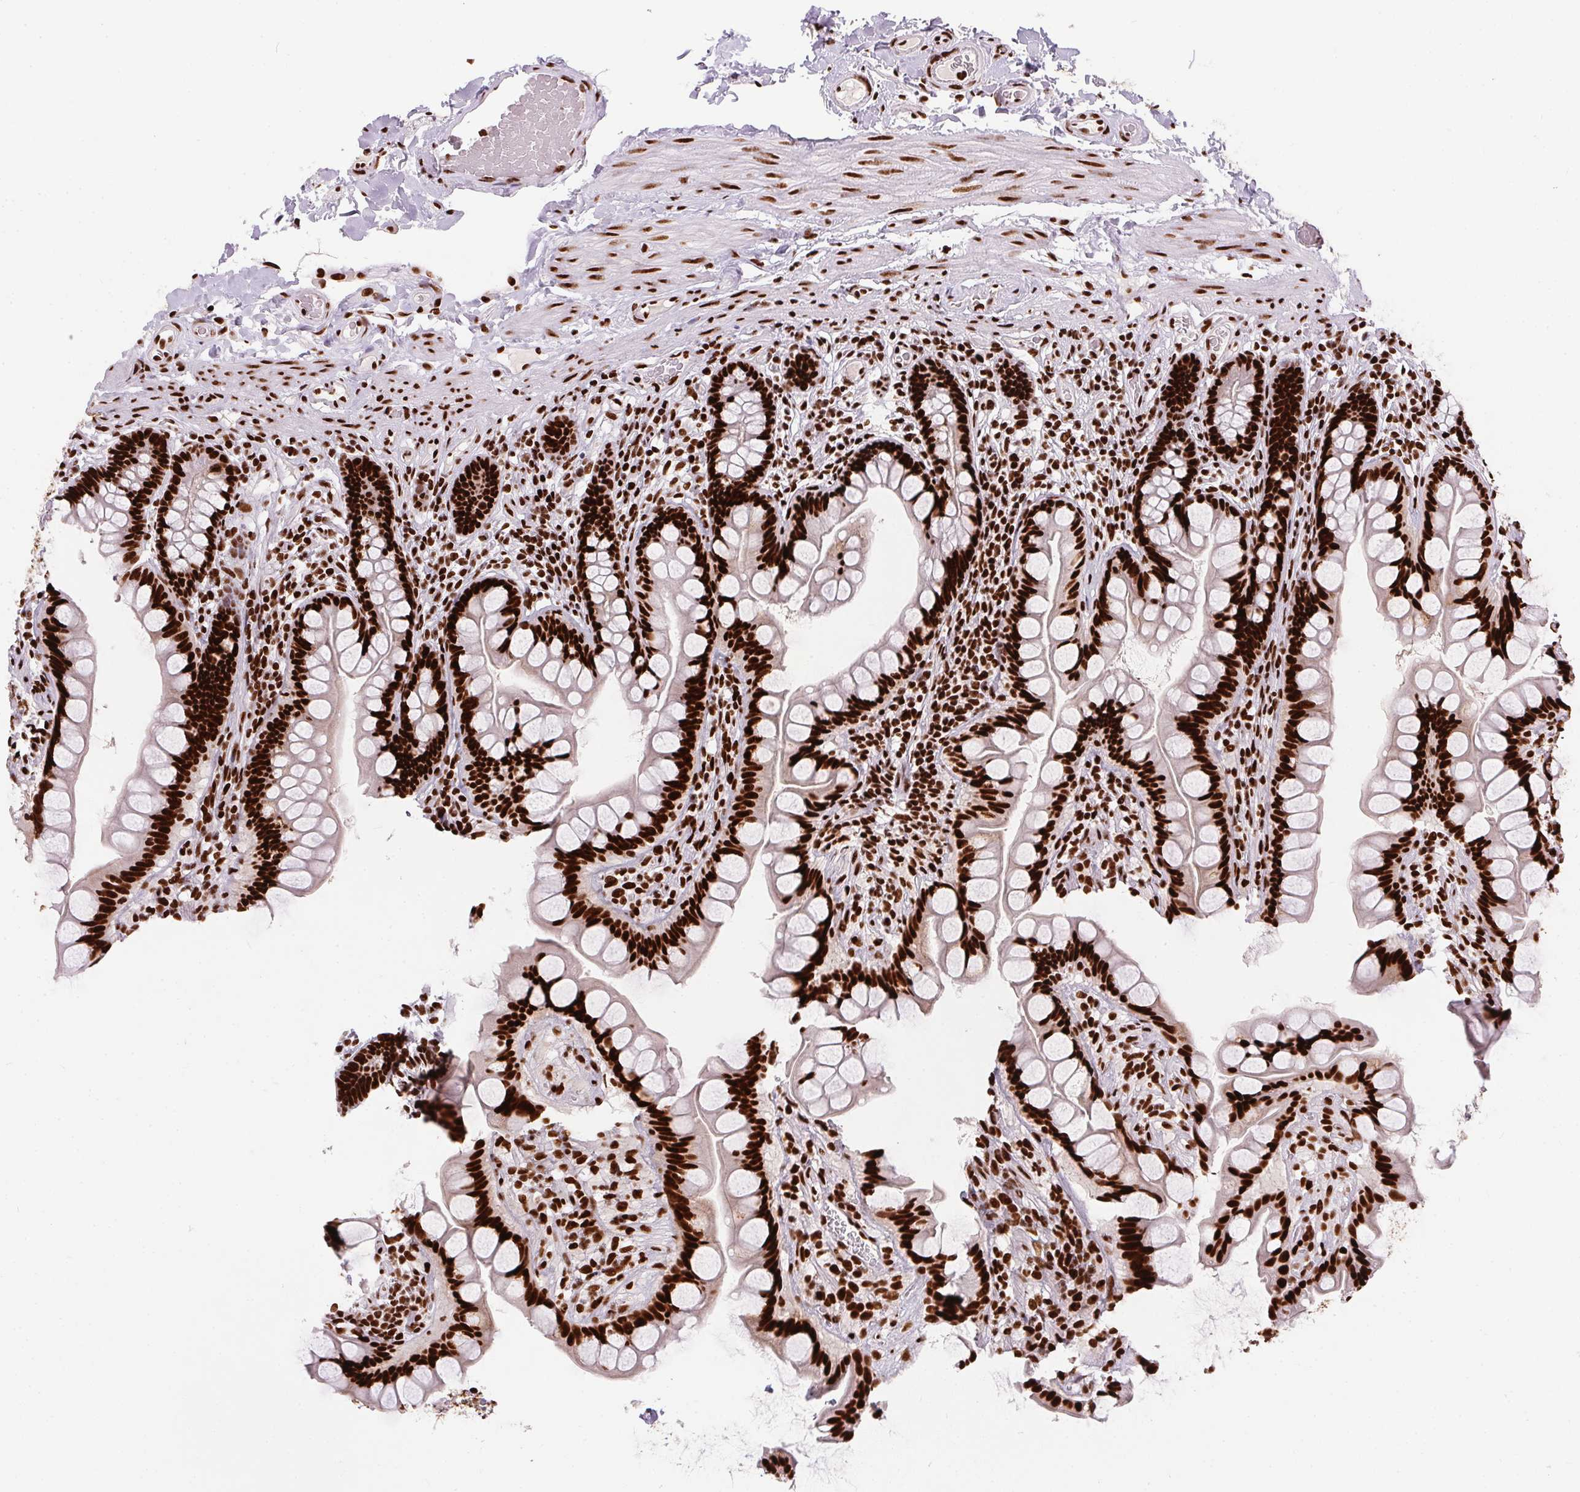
{"staining": {"intensity": "strong", "quantity": ">75%", "location": "nuclear"}, "tissue": "small intestine", "cell_type": "Glandular cells", "image_type": "normal", "snomed": [{"axis": "morphology", "description": "Normal tissue, NOS"}, {"axis": "topography", "description": "Small intestine"}], "caption": "Small intestine stained with IHC shows strong nuclear positivity in approximately >75% of glandular cells.", "gene": "PAGE3", "patient": {"sex": "male", "age": 70}}